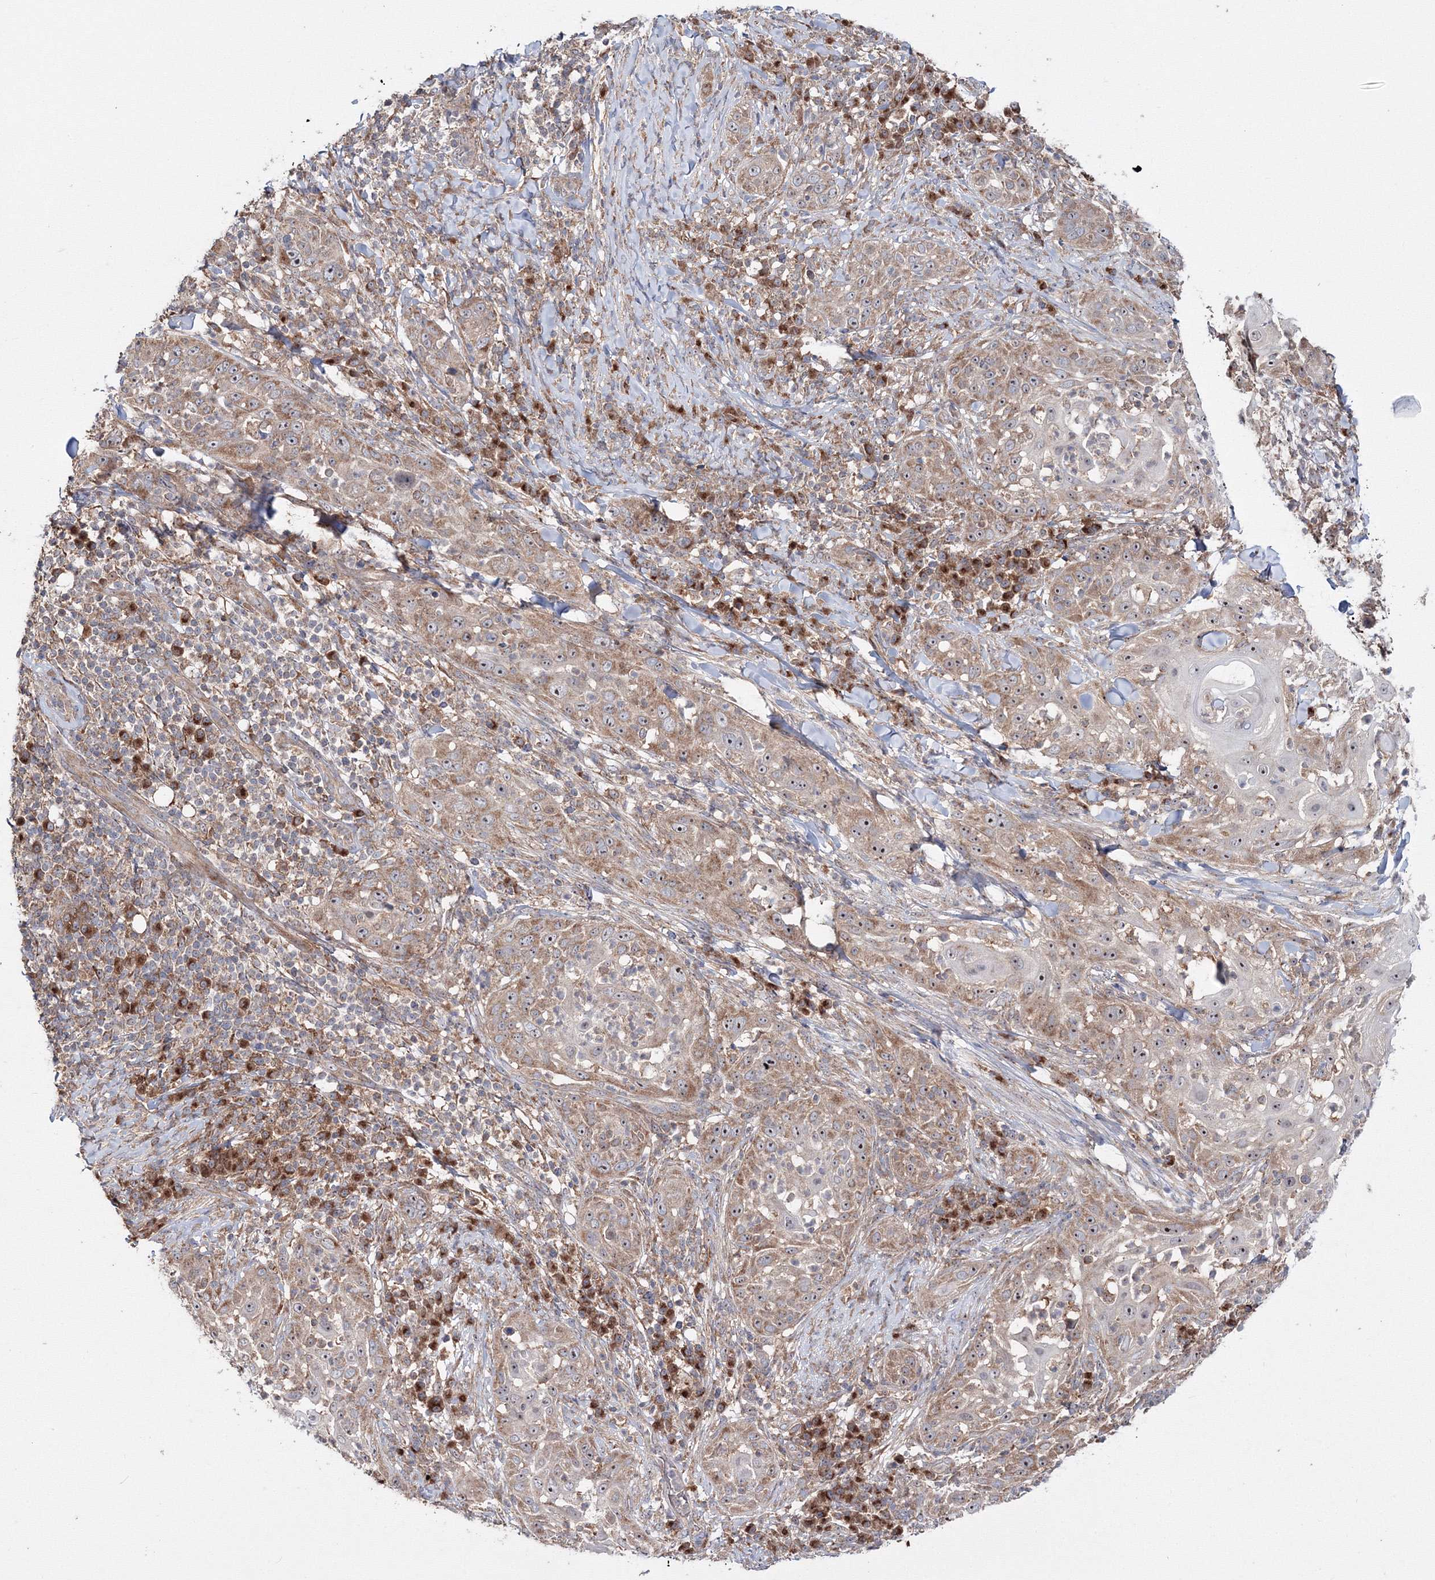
{"staining": {"intensity": "moderate", "quantity": "25%-75%", "location": "cytoplasmic/membranous,nuclear"}, "tissue": "skin cancer", "cell_type": "Tumor cells", "image_type": "cancer", "snomed": [{"axis": "morphology", "description": "Squamous cell carcinoma, NOS"}, {"axis": "topography", "description": "Skin"}], "caption": "Human skin cancer (squamous cell carcinoma) stained with a protein marker displays moderate staining in tumor cells.", "gene": "PEX13", "patient": {"sex": "female", "age": 44}}